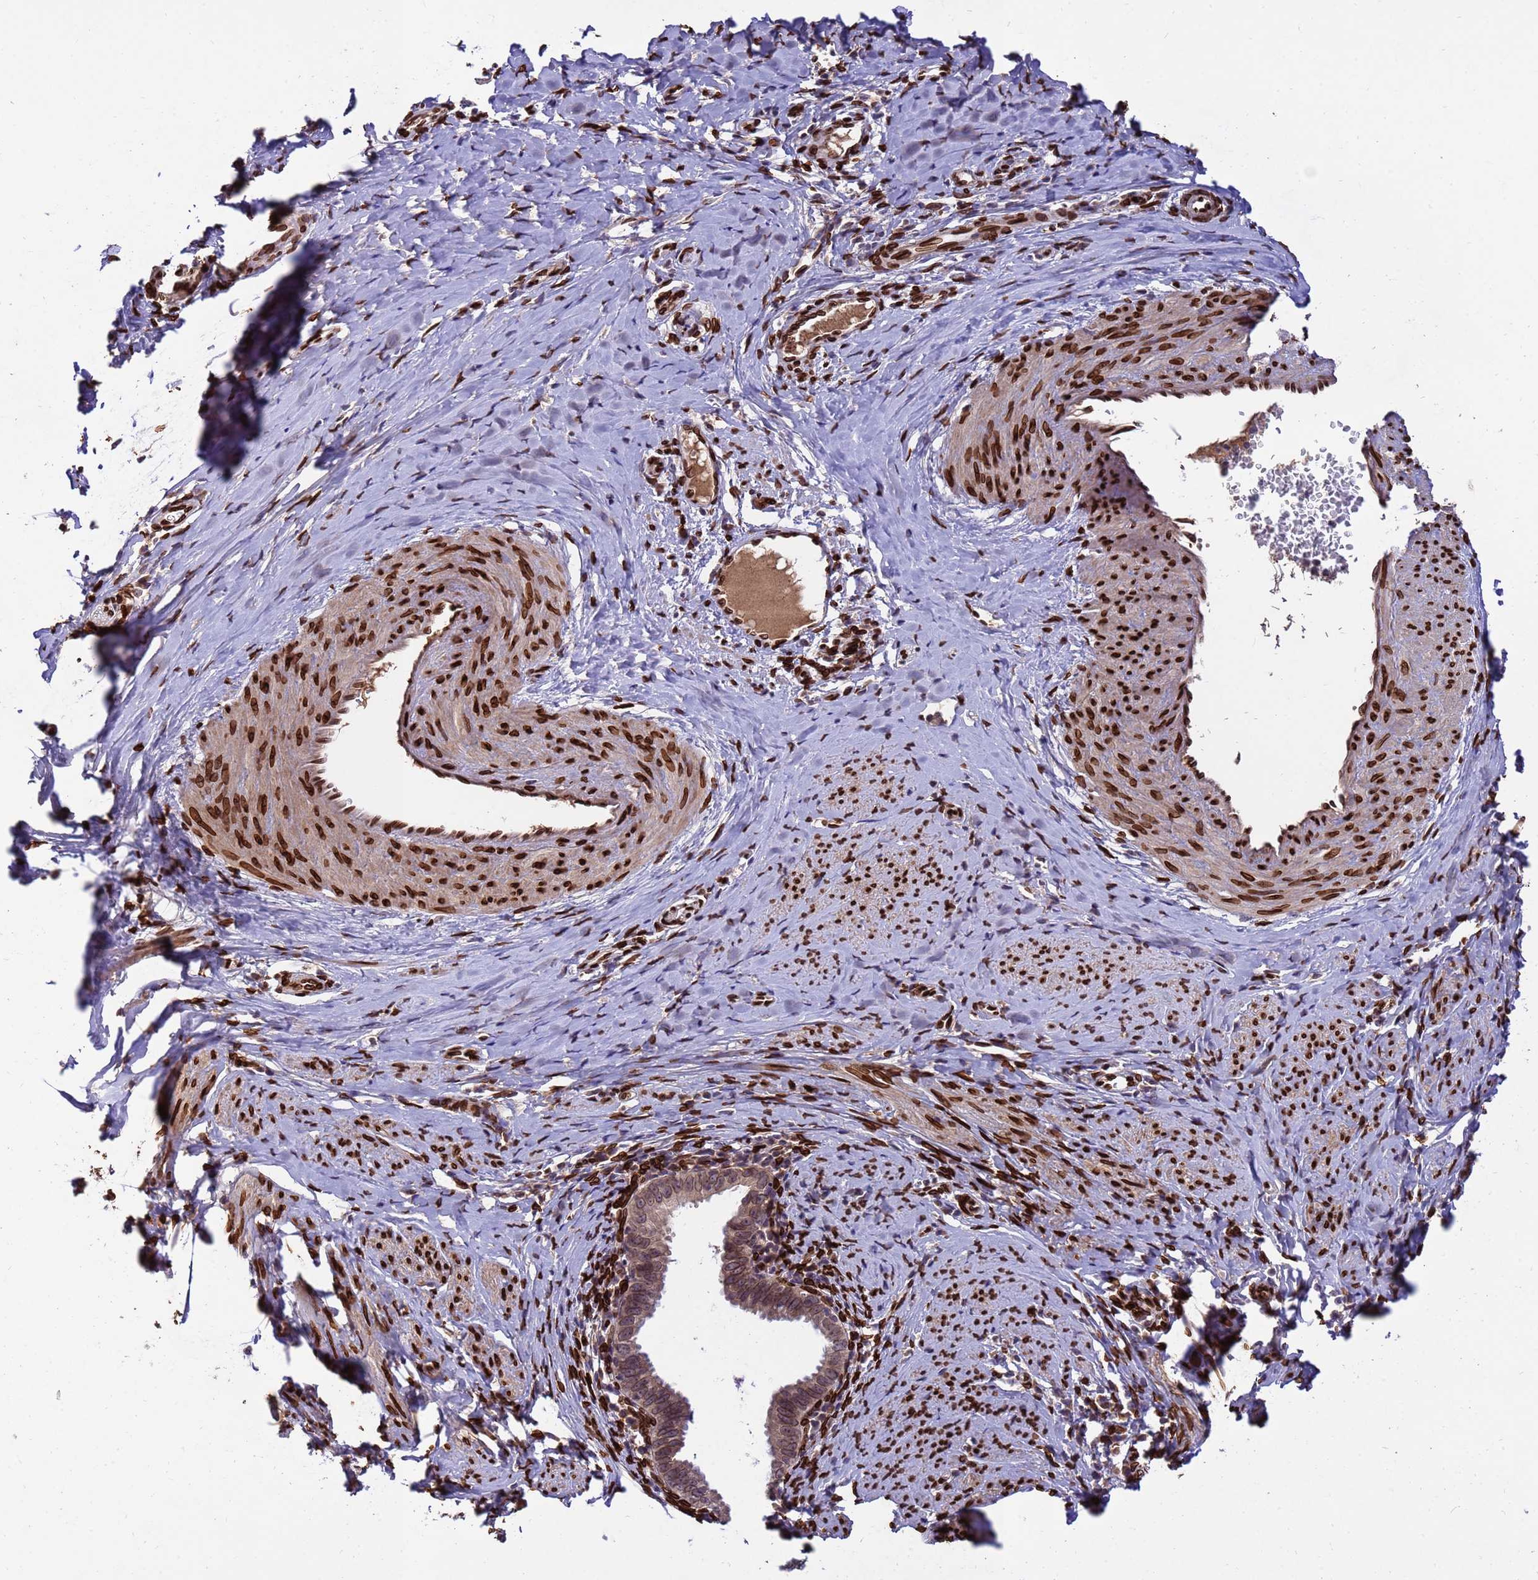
{"staining": {"intensity": "moderate", "quantity": ">75%", "location": "cytoplasmic/membranous,nuclear"}, "tissue": "cervical cancer", "cell_type": "Tumor cells", "image_type": "cancer", "snomed": [{"axis": "morphology", "description": "Adenocarcinoma, NOS"}, {"axis": "topography", "description": "Cervix"}], "caption": "Adenocarcinoma (cervical) tissue shows moderate cytoplasmic/membranous and nuclear expression in approximately >75% of tumor cells, visualized by immunohistochemistry. (DAB (3,3'-diaminobenzidine) = brown stain, brightfield microscopy at high magnification).", "gene": "GPR135", "patient": {"sex": "female", "age": 36}}